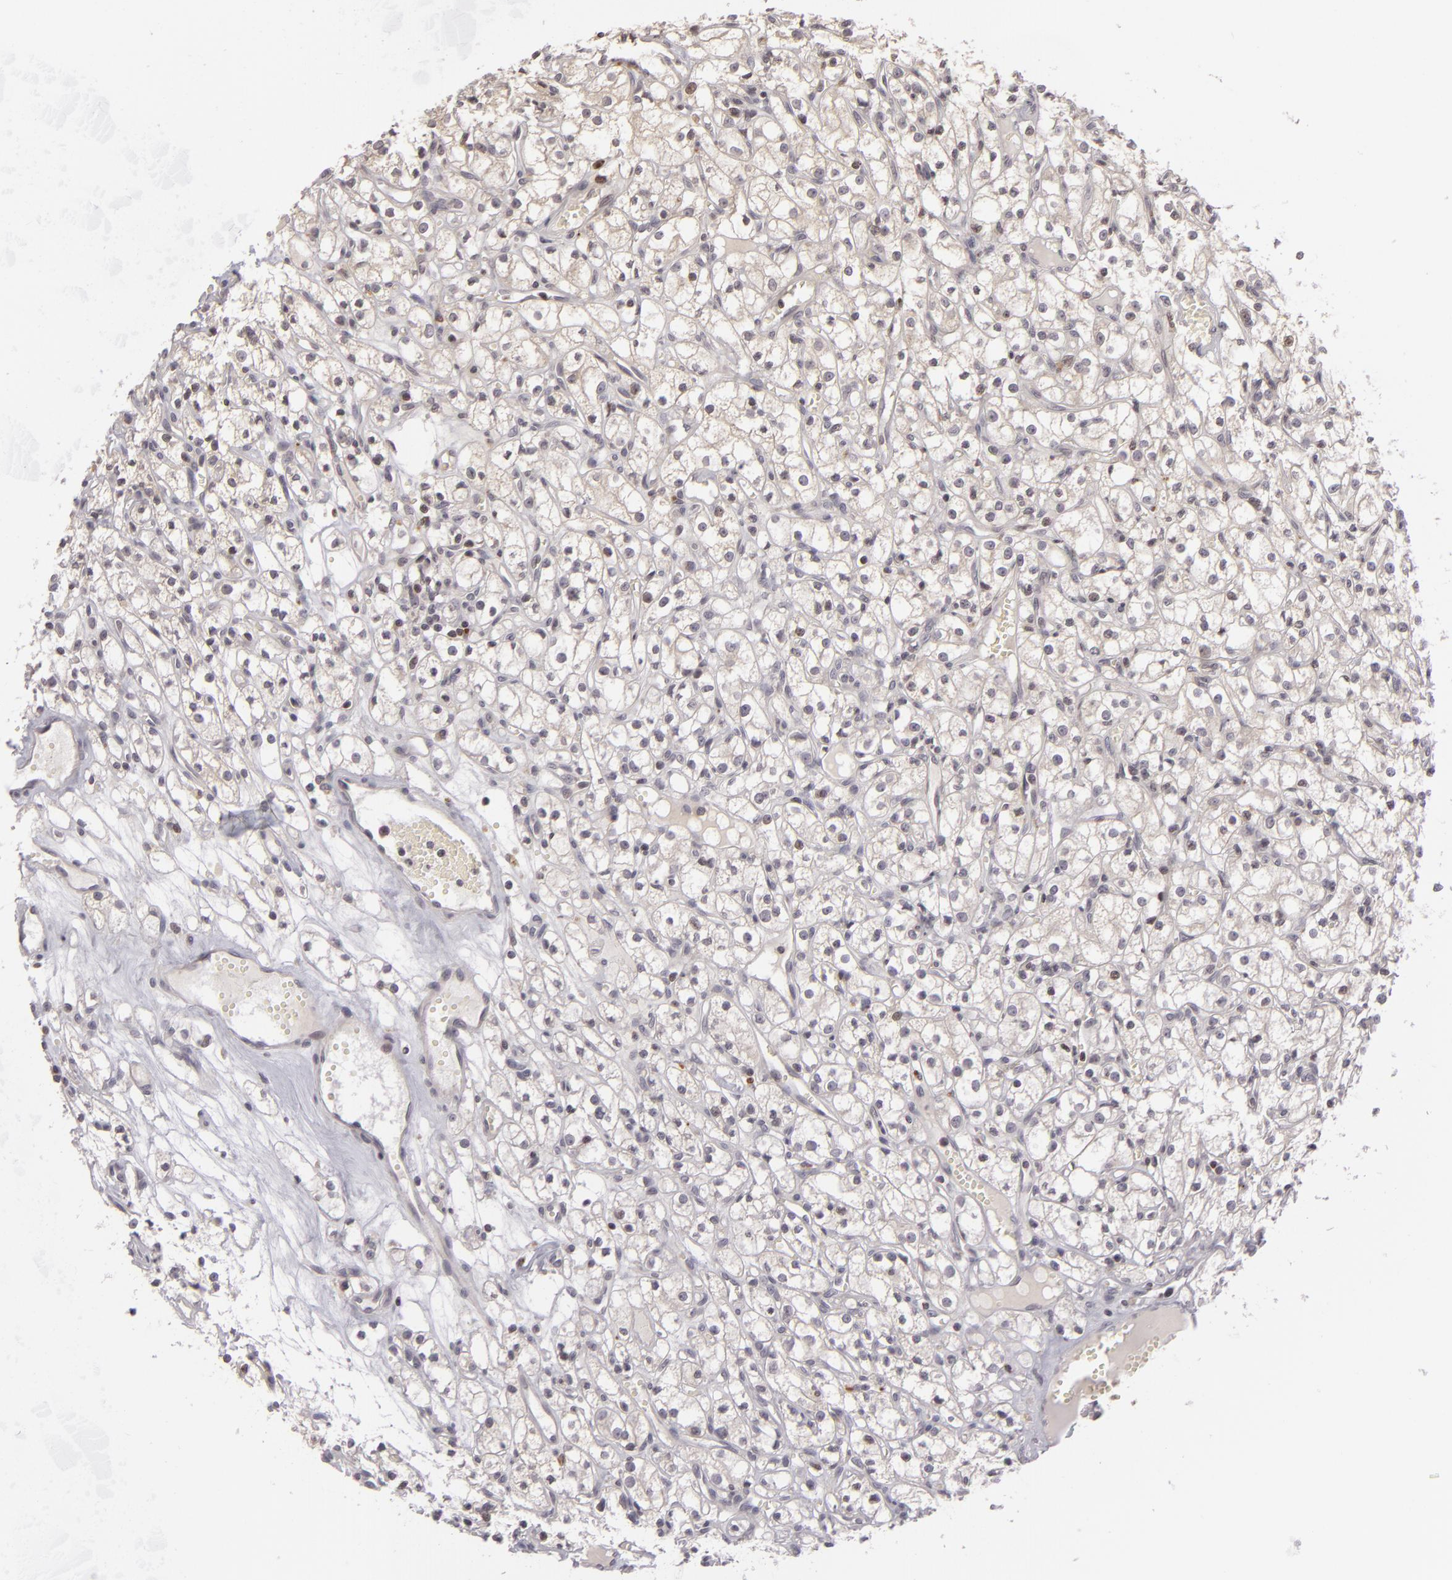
{"staining": {"intensity": "negative", "quantity": "none", "location": "none"}, "tissue": "renal cancer", "cell_type": "Tumor cells", "image_type": "cancer", "snomed": [{"axis": "morphology", "description": "Adenocarcinoma, NOS"}, {"axis": "topography", "description": "Kidney"}], "caption": "Renal cancer was stained to show a protein in brown. There is no significant expression in tumor cells.", "gene": "AKAP6", "patient": {"sex": "male", "age": 61}}